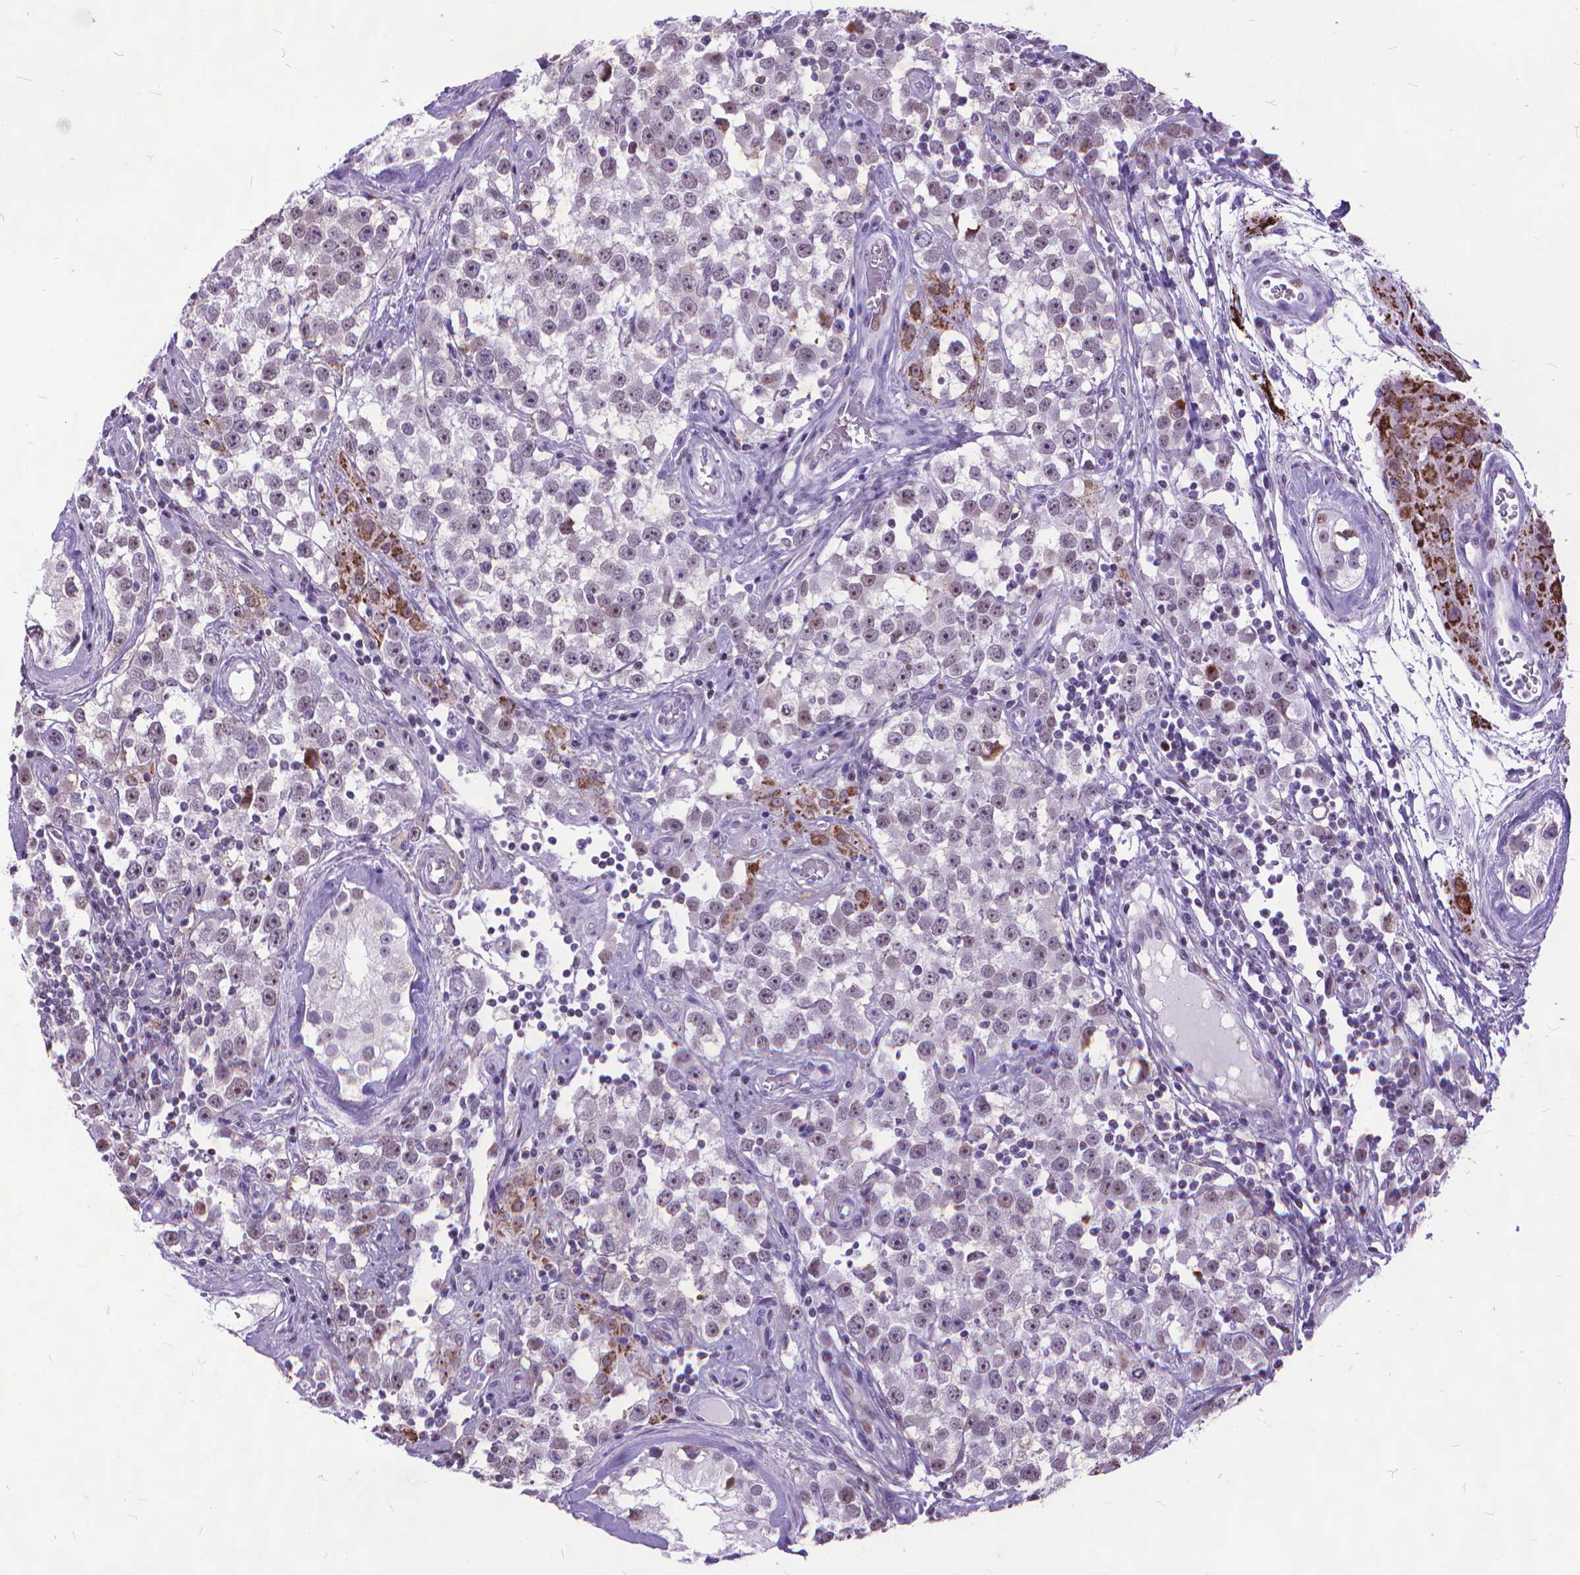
{"staining": {"intensity": "moderate", "quantity": "<25%", "location": "nuclear"}, "tissue": "testis cancer", "cell_type": "Tumor cells", "image_type": "cancer", "snomed": [{"axis": "morphology", "description": "Seminoma, NOS"}, {"axis": "topography", "description": "Testis"}], "caption": "Protein staining by immunohistochemistry (IHC) demonstrates moderate nuclear staining in approximately <25% of tumor cells in testis seminoma.", "gene": "POLE4", "patient": {"sex": "male", "age": 34}}